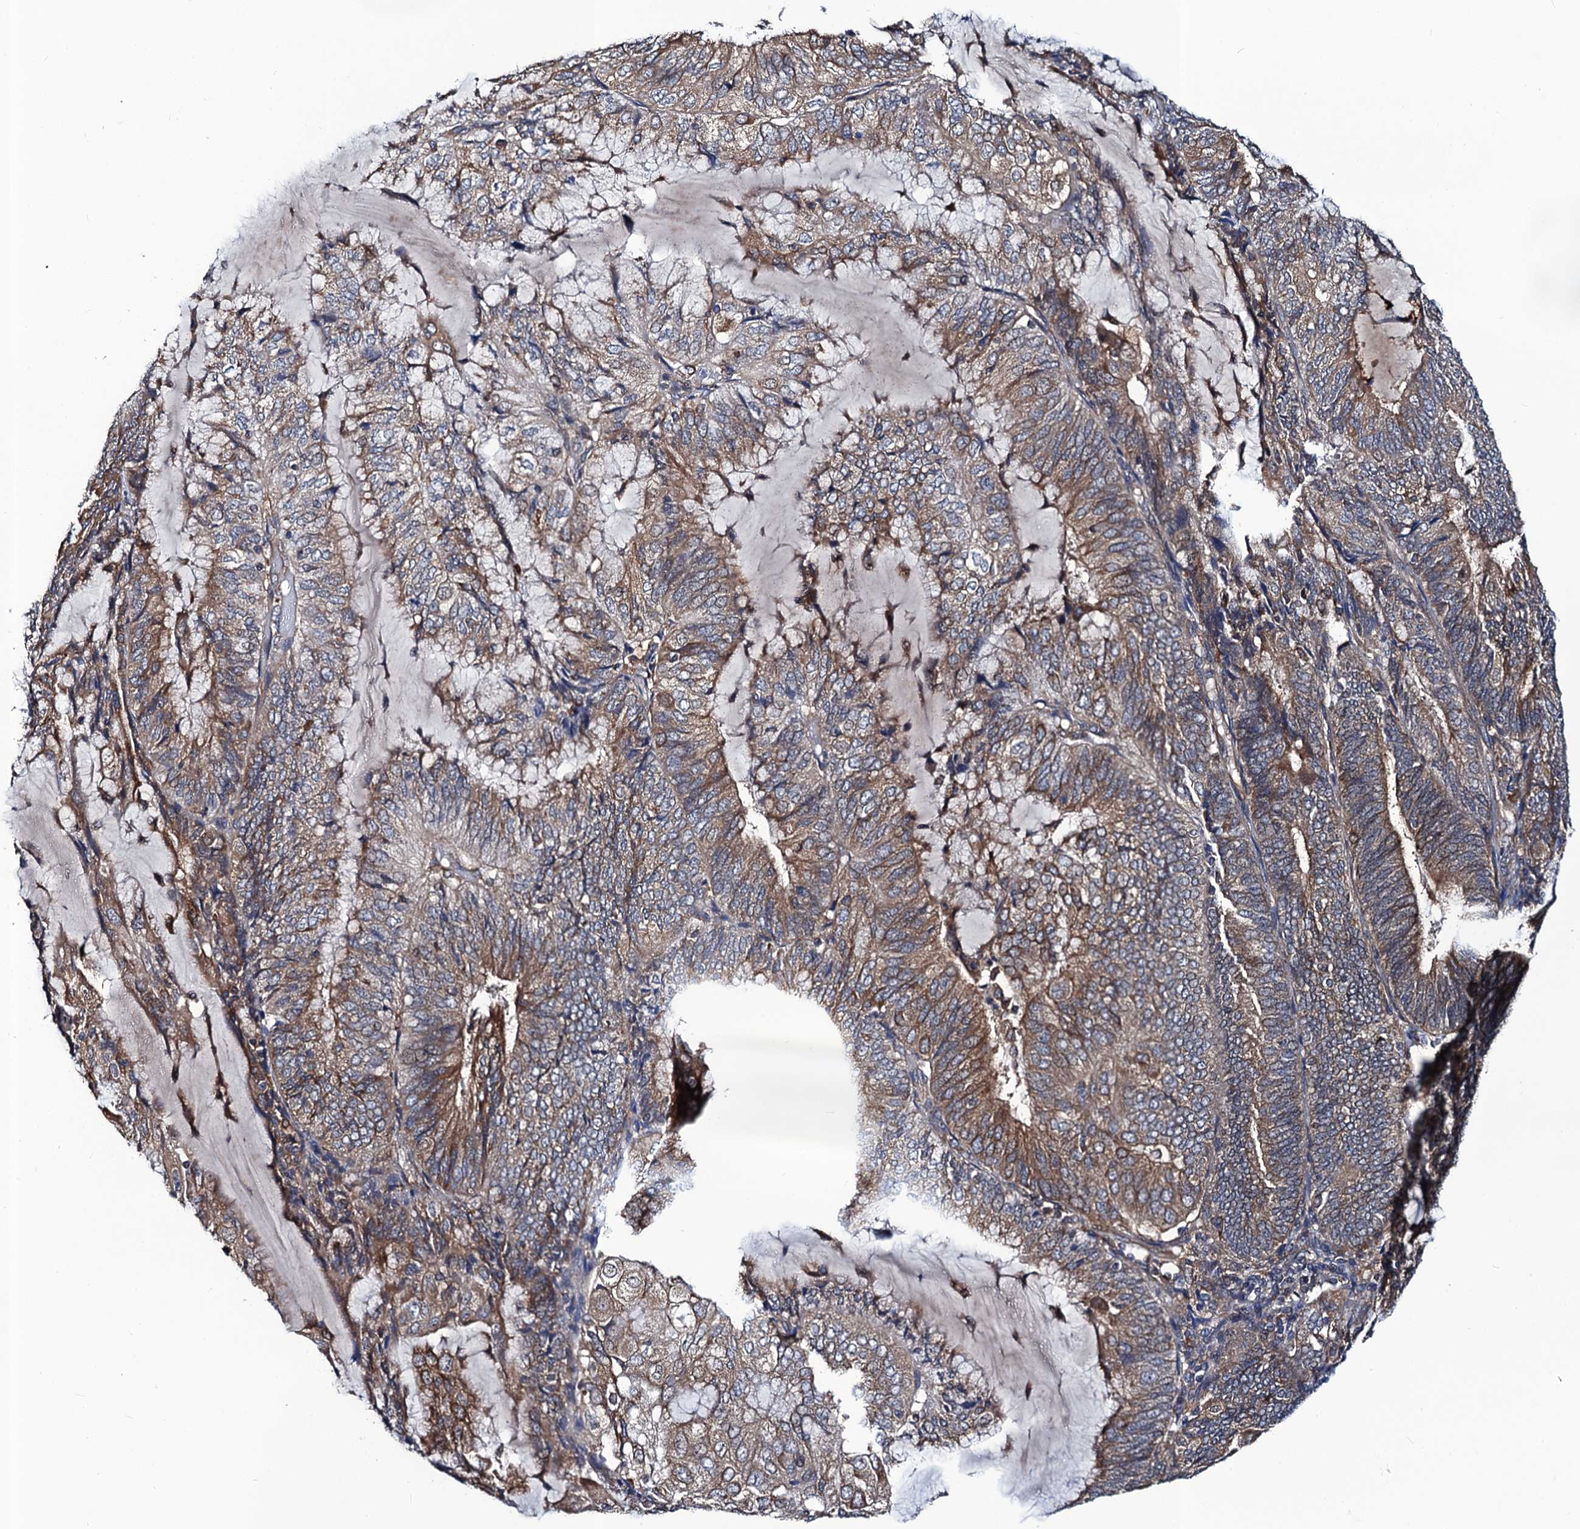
{"staining": {"intensity": "moderate", "quantity": ">75%", "location": "cytoplasmic/membranous"}, "tissue": "endometrial cancer", "cell_type": "Tumor cells", "image_type": "cancer", "snomed": [{"axis": "morphology", "description": "Adenocarcinoma, NOS"}, {"axis": "topography", "description": "Endometrium"}], "caption": "A photomicrograph showing moderate cytoplasmic/membranous staining in about >75% of tumor cells in endometrial adenocarcinoma, as visualized by brown immunohistochemical staining.", "gene": "PGLS", "patient": {"sex": "female", "age": 81}}